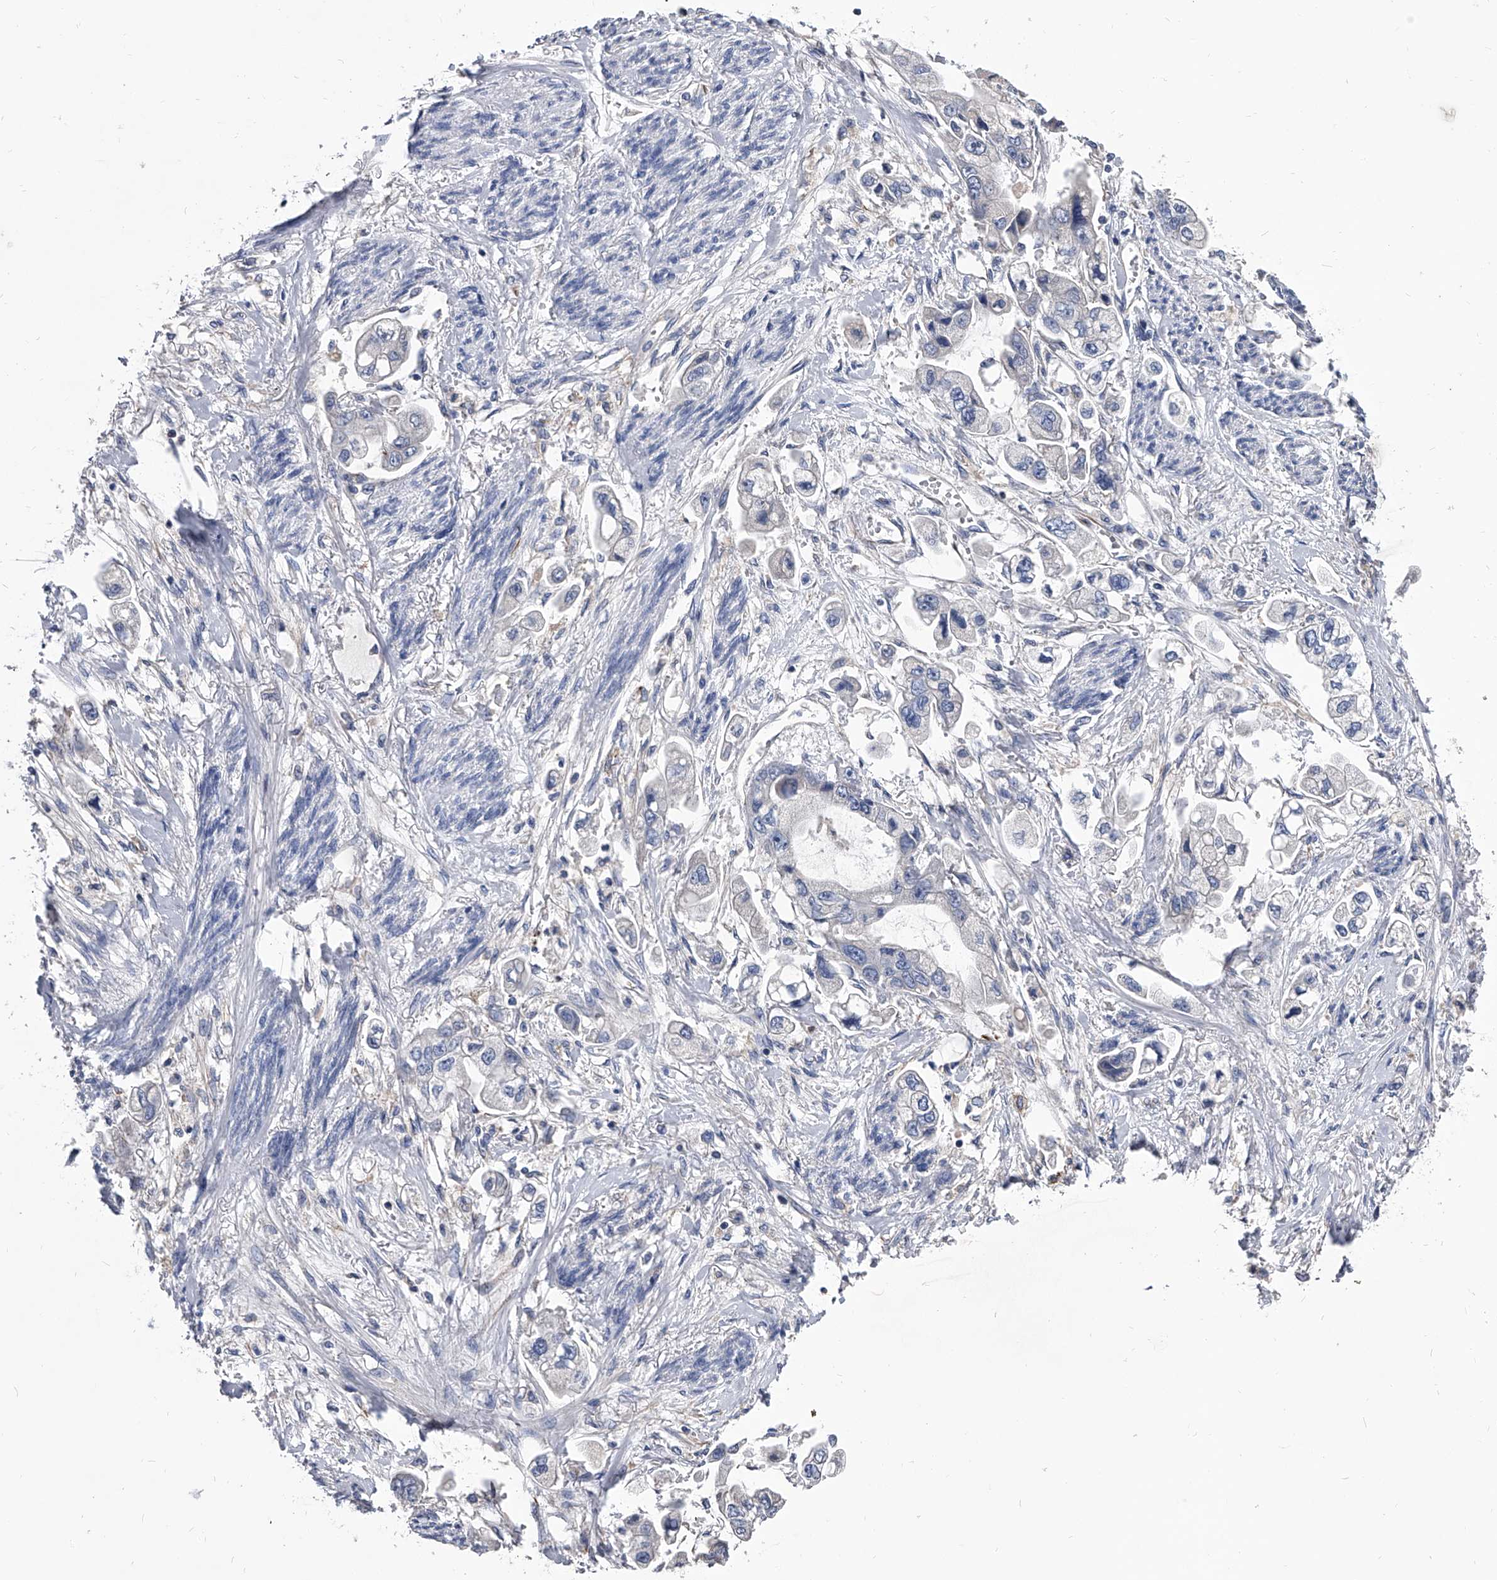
{"staining": {"intensity": "negative", "quantity": "none", "location": "none"}, "tissue": "stomach cancer", "cell_type": "Tumor cells", "image_type": "cancer", "snomed": [{"axis": "morphology", "description": "Adenocarcinoma, NOS"}, {"axis": "topography", "description": "Stomach"}], "caption": "IHC image of stomach cancer (adenocarcinoma) stained for a protein (brown), which reveals no positivity in tumor cells. (DAB immunohistochemistry visualized using brightfield microscopy, high magnification).", "gene": "EFCAB7", "patient": {"sex": "male", "age": 62}}